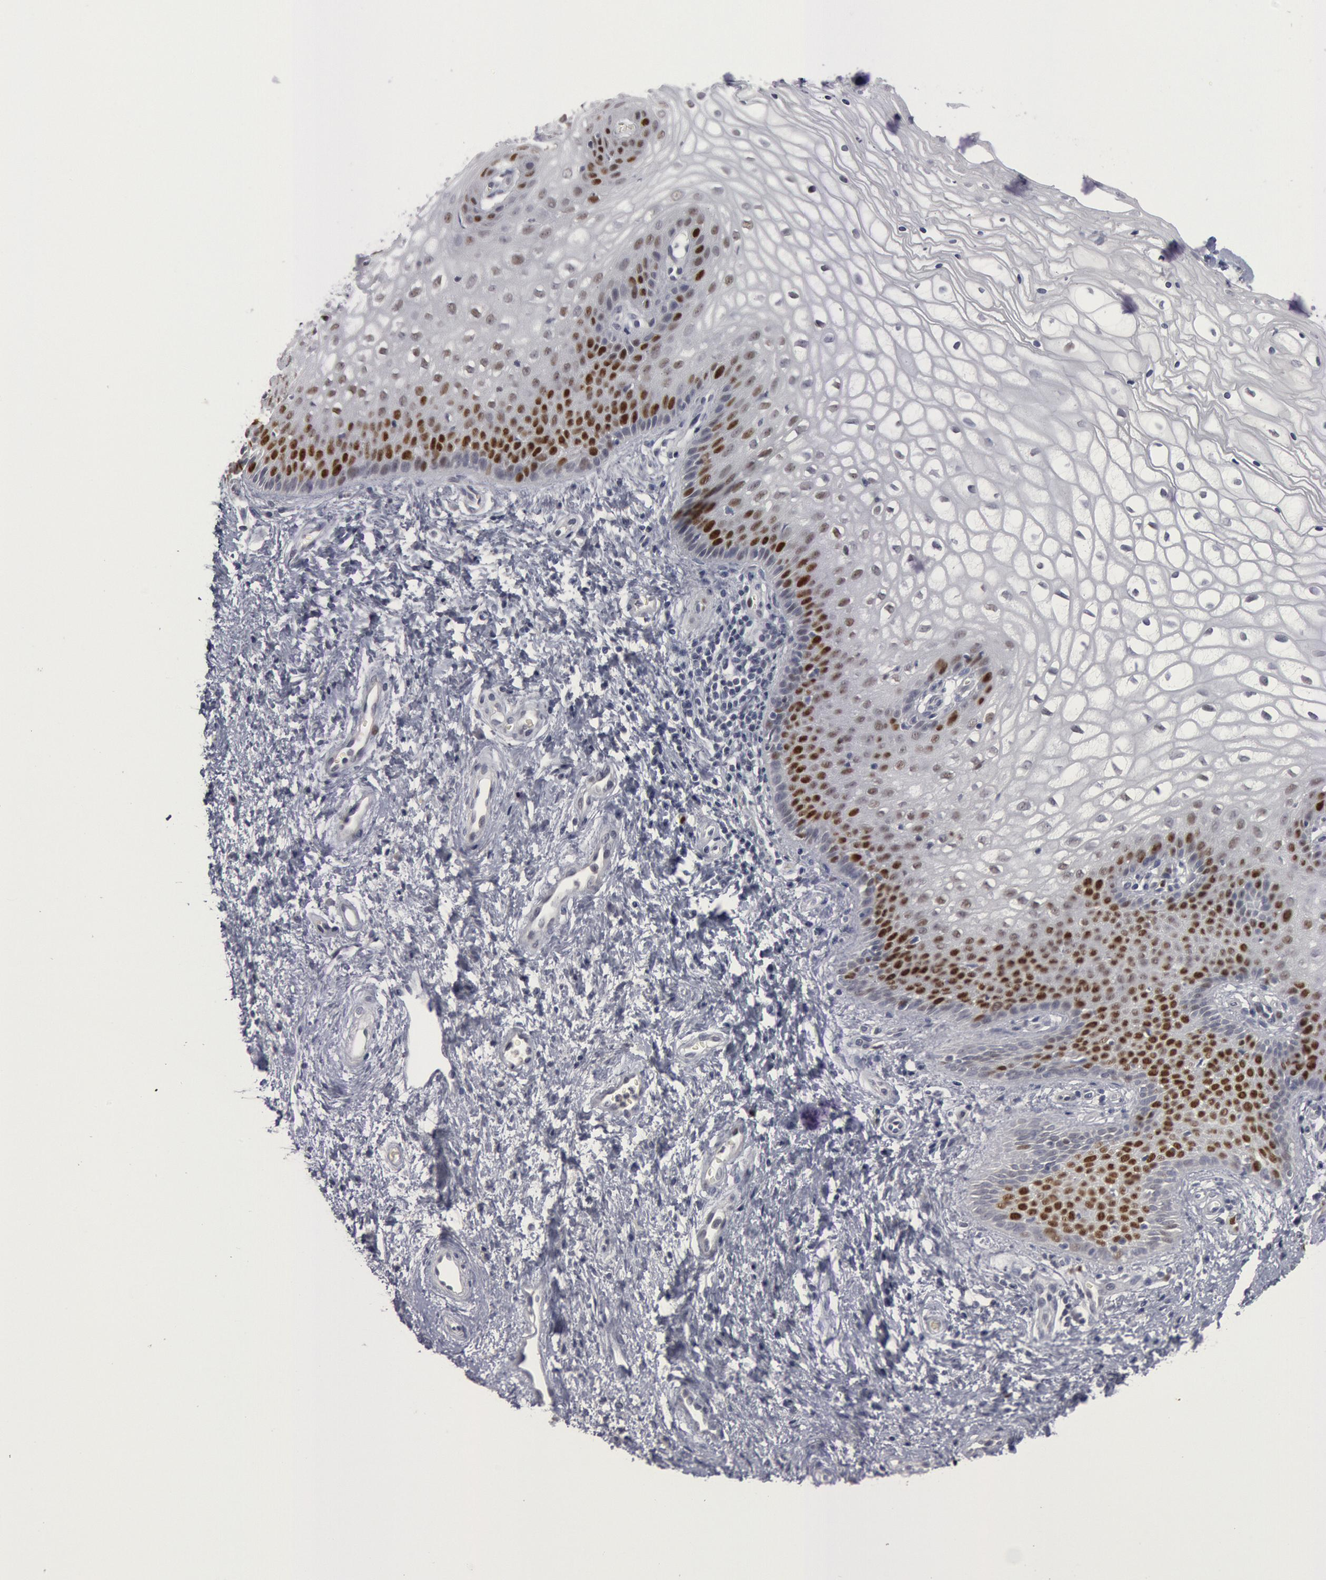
{"staining": {"intensity": "strong", "quantity": "<25%", "location": "nuclear"}, "tissue": "vagina", "cell_type": "Squamous epithelial cells", "image_type": "normal", "snomed": [{"axis": "morphology", "description": "Normal tissue, NOS"}, {"axis": "topography", "description": "Vagina"}], "caption": "IHC histopathology image of normal vagina stained for a protein (brown), which shows medium levels of strong nuclear expression in about <25% of squamous epithelial cells.", "gene": "WDHD1", "patient": {"sex": "female", "age": 34}}